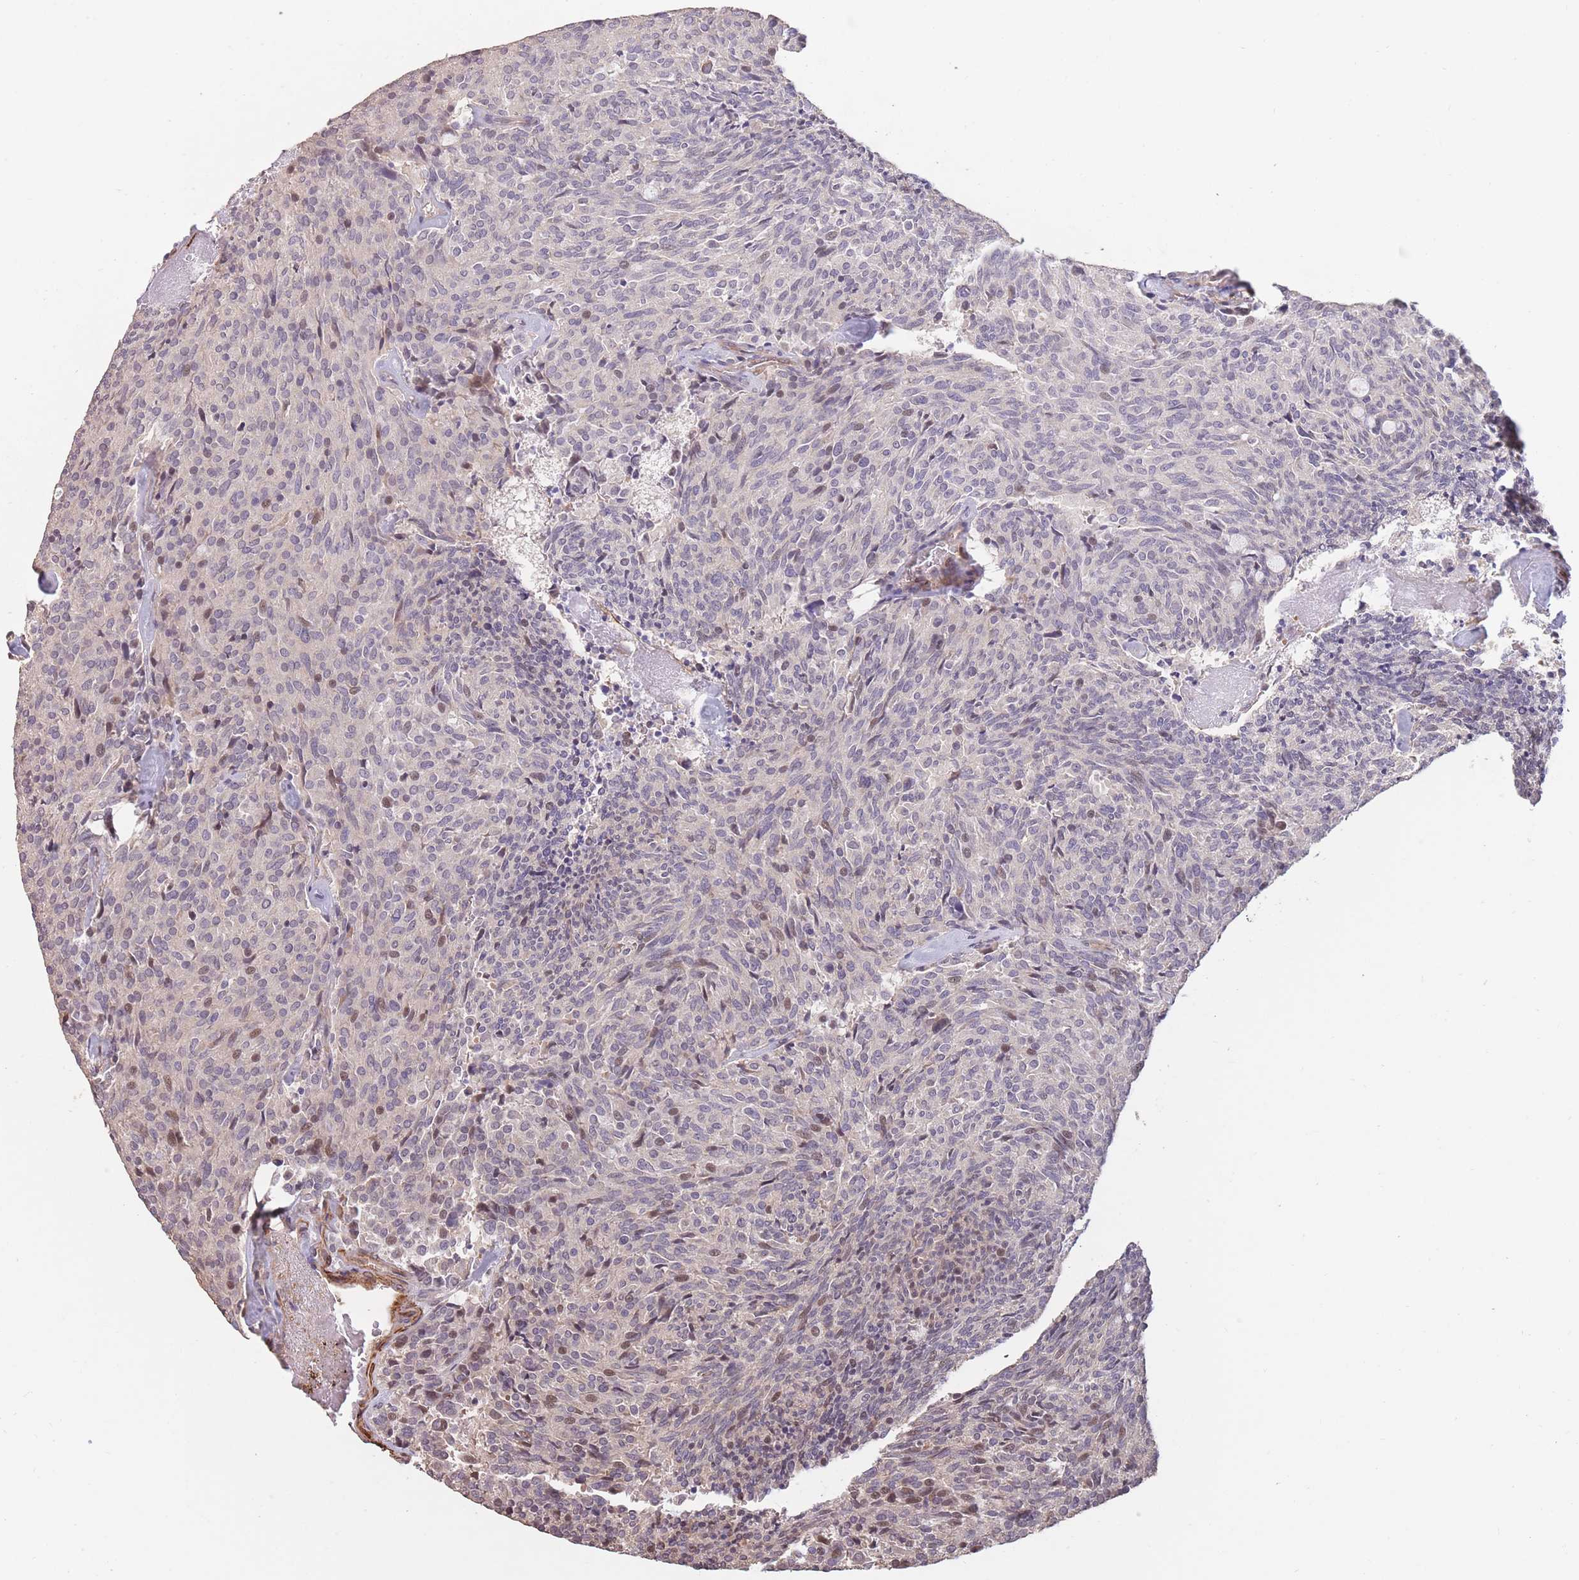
{"staining": {"intensity": "negative", "quantity": "none", "location": "none"}, "tissue": "carcinoid", "cell_type": "Tumor cells", "image_type": "cancer", "snomed": [{"axis": "morphology", "description": "Carcinoid, malignant, NOS"}, {"axis": "topography", "description": "Pancreas"}], "caption": "High power microscopy photomicrograph of an immunohistochemistry micrograph of carcinoid, revealing no significant expression in tumor cells.", "gene": "NLRC4", "patient": {"sex": "female", "age": 54}}